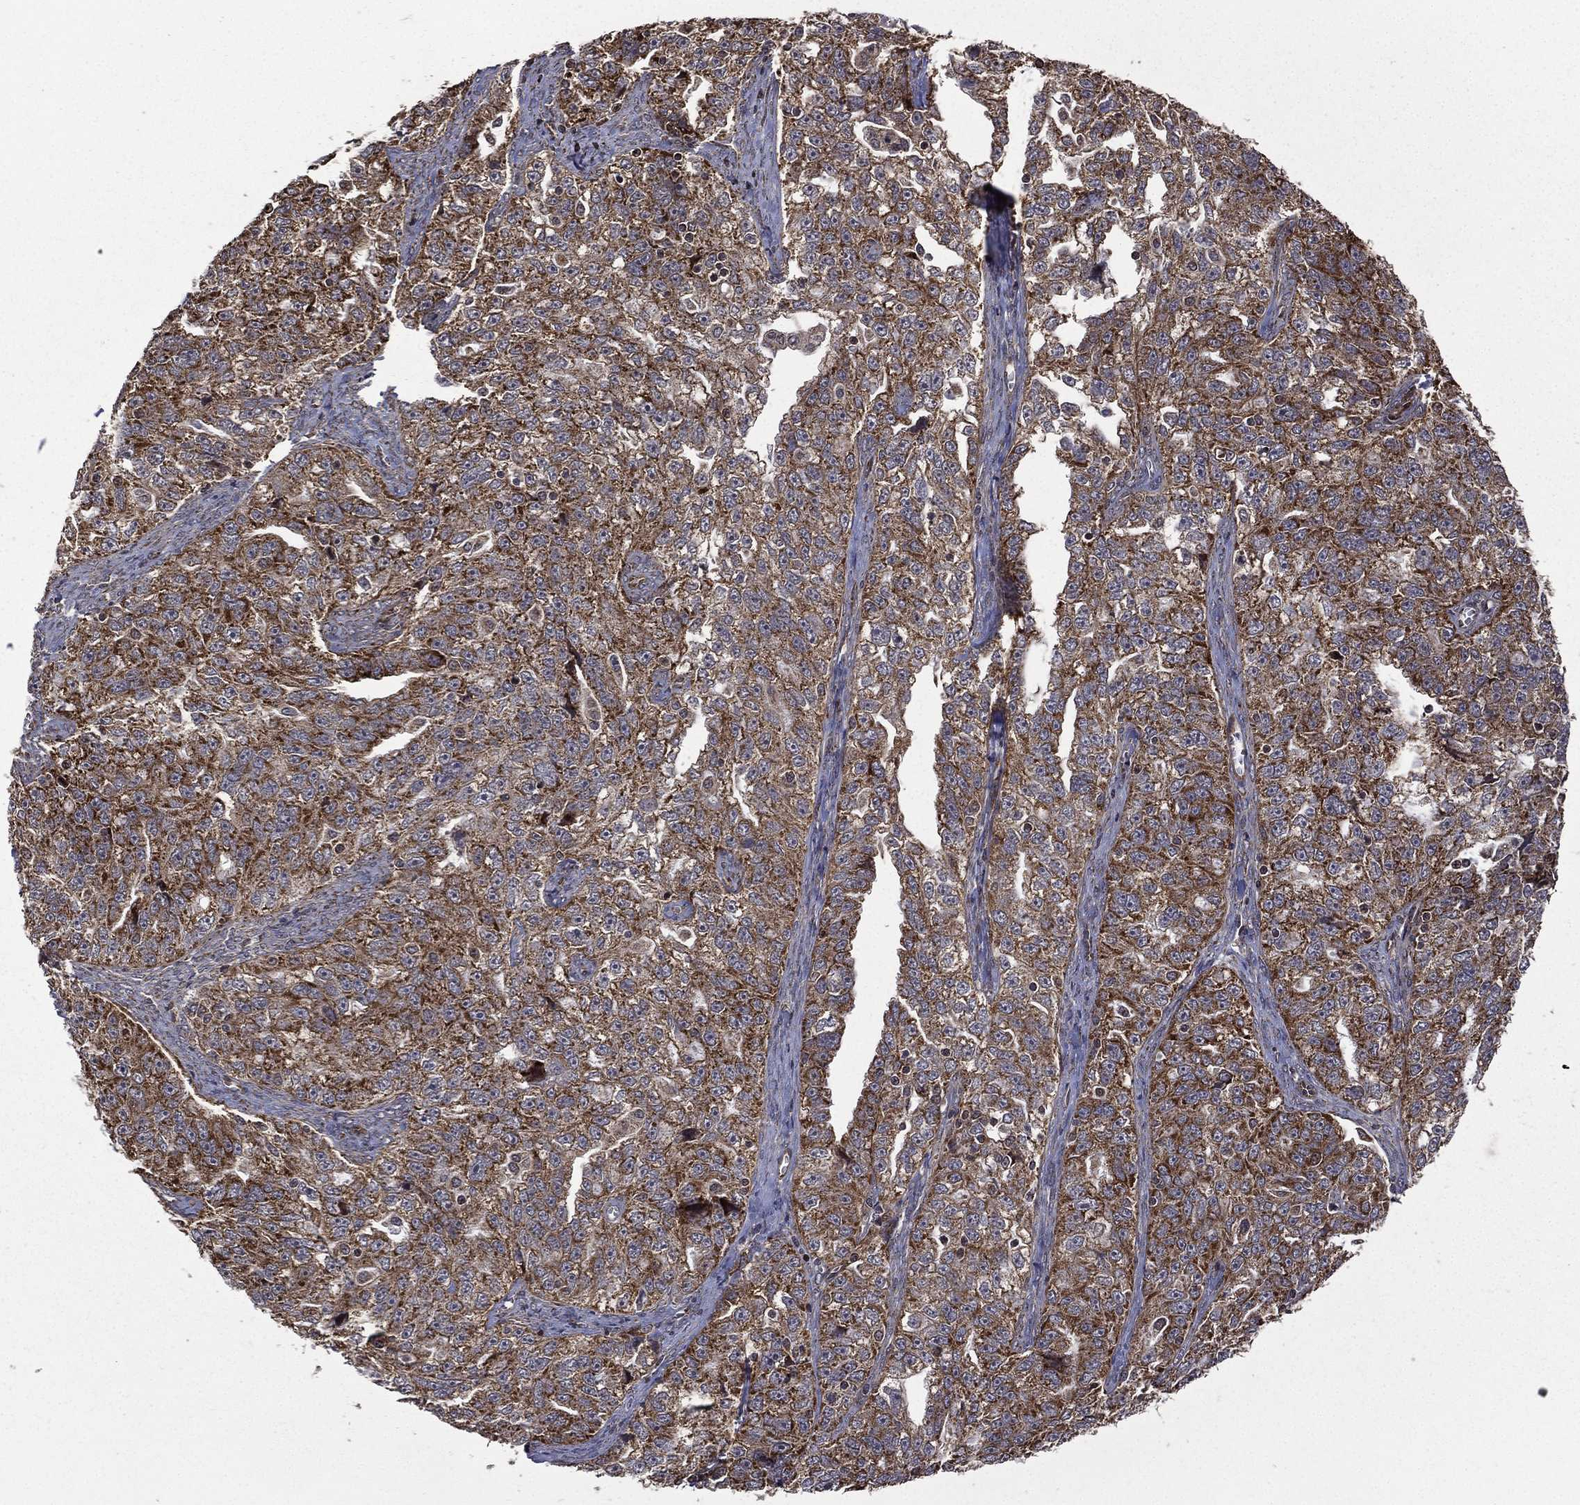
{"staining": {"intensity": "strong", "quantity": ">75%", "location": "cytoplasmic/membranous"}, "tissue": "ovarian cancer", "cell_type": "Tumor cells", "image_type": "cancer", "snomed": [{"axis": "morphology", "description": "Cystadenocarcinoma, serous, NOS"}, {"axis": "topography", "description": "Ovary"}], "caption": "Strong cytoplasmic/membranous protein staining is present in about >75% of tumor cells in serous cystadenocarcinoma (ovarian).", "gene": "GIMAP6", "patient": {"sex": "female", "age": 51}}